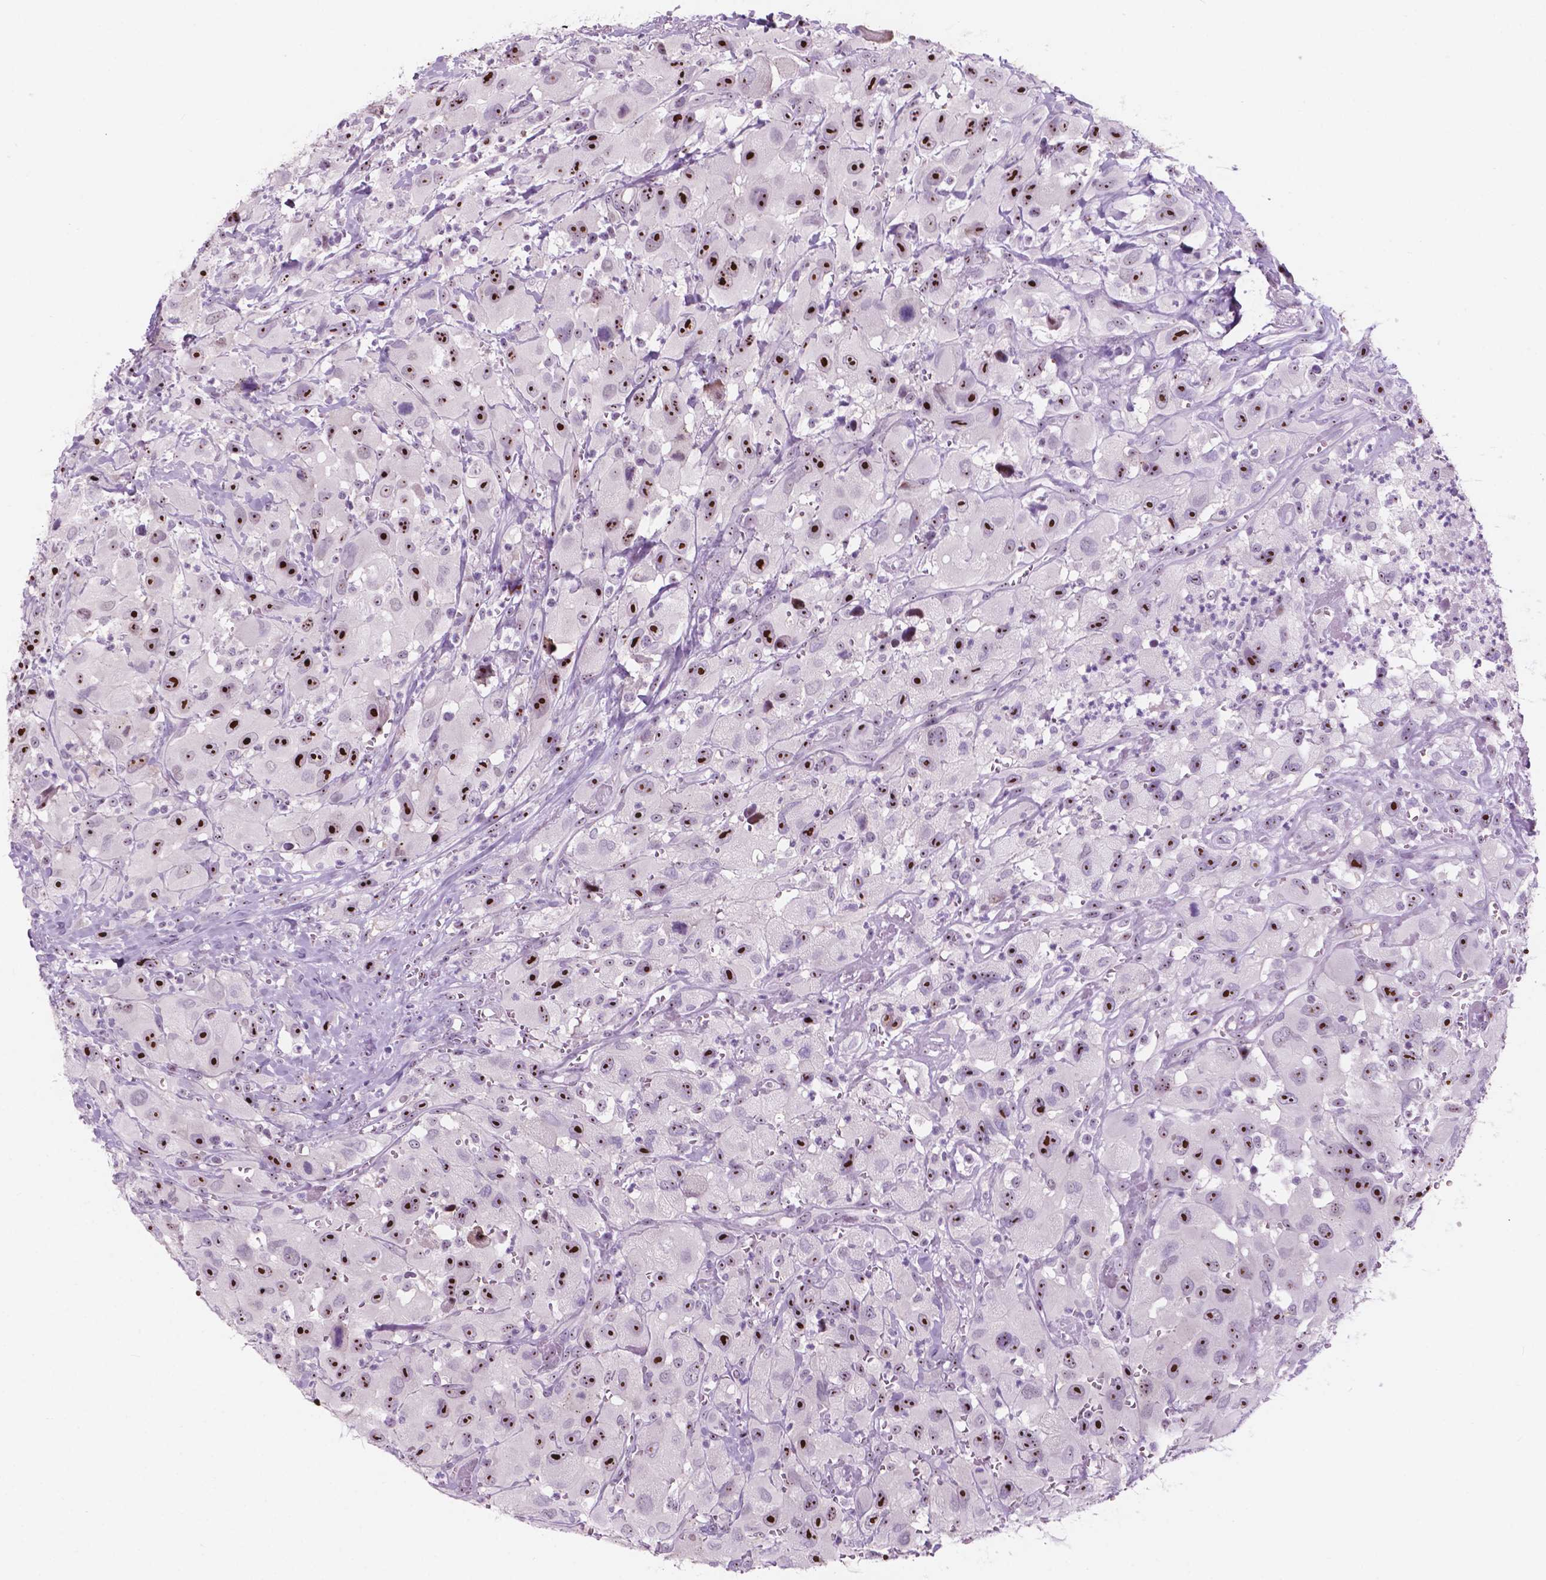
{"staining": {"intensity": "strong", "quantity": ">75%", "location": "nuclear"}, "tissue": "head and neck cancer", "cell_type": "Tumor cells", "image_type": "cancer", "snomed": [{"axis": "morphology", "description": "Squamous cell carcinoma, NOS"}, {"axis": "morphology", "description": "Squamous cell carcinoma, metastatic, NOS"}, {"axis": "topography", "description": "Oral tissue"}, {"axis": "topography", "description": "Head-Neck"}], "caption": "Brown immunohistochemical staining in head and neck cancer shows strong nuclear expression in approximately >75% of tumor cells. Using DAB (brown) and hematoxylin (blue) stains, captured at high magnification using brightfield microscopy.", "gene": "ZNF853", "patient": {"sex": "female", "age": 85}}